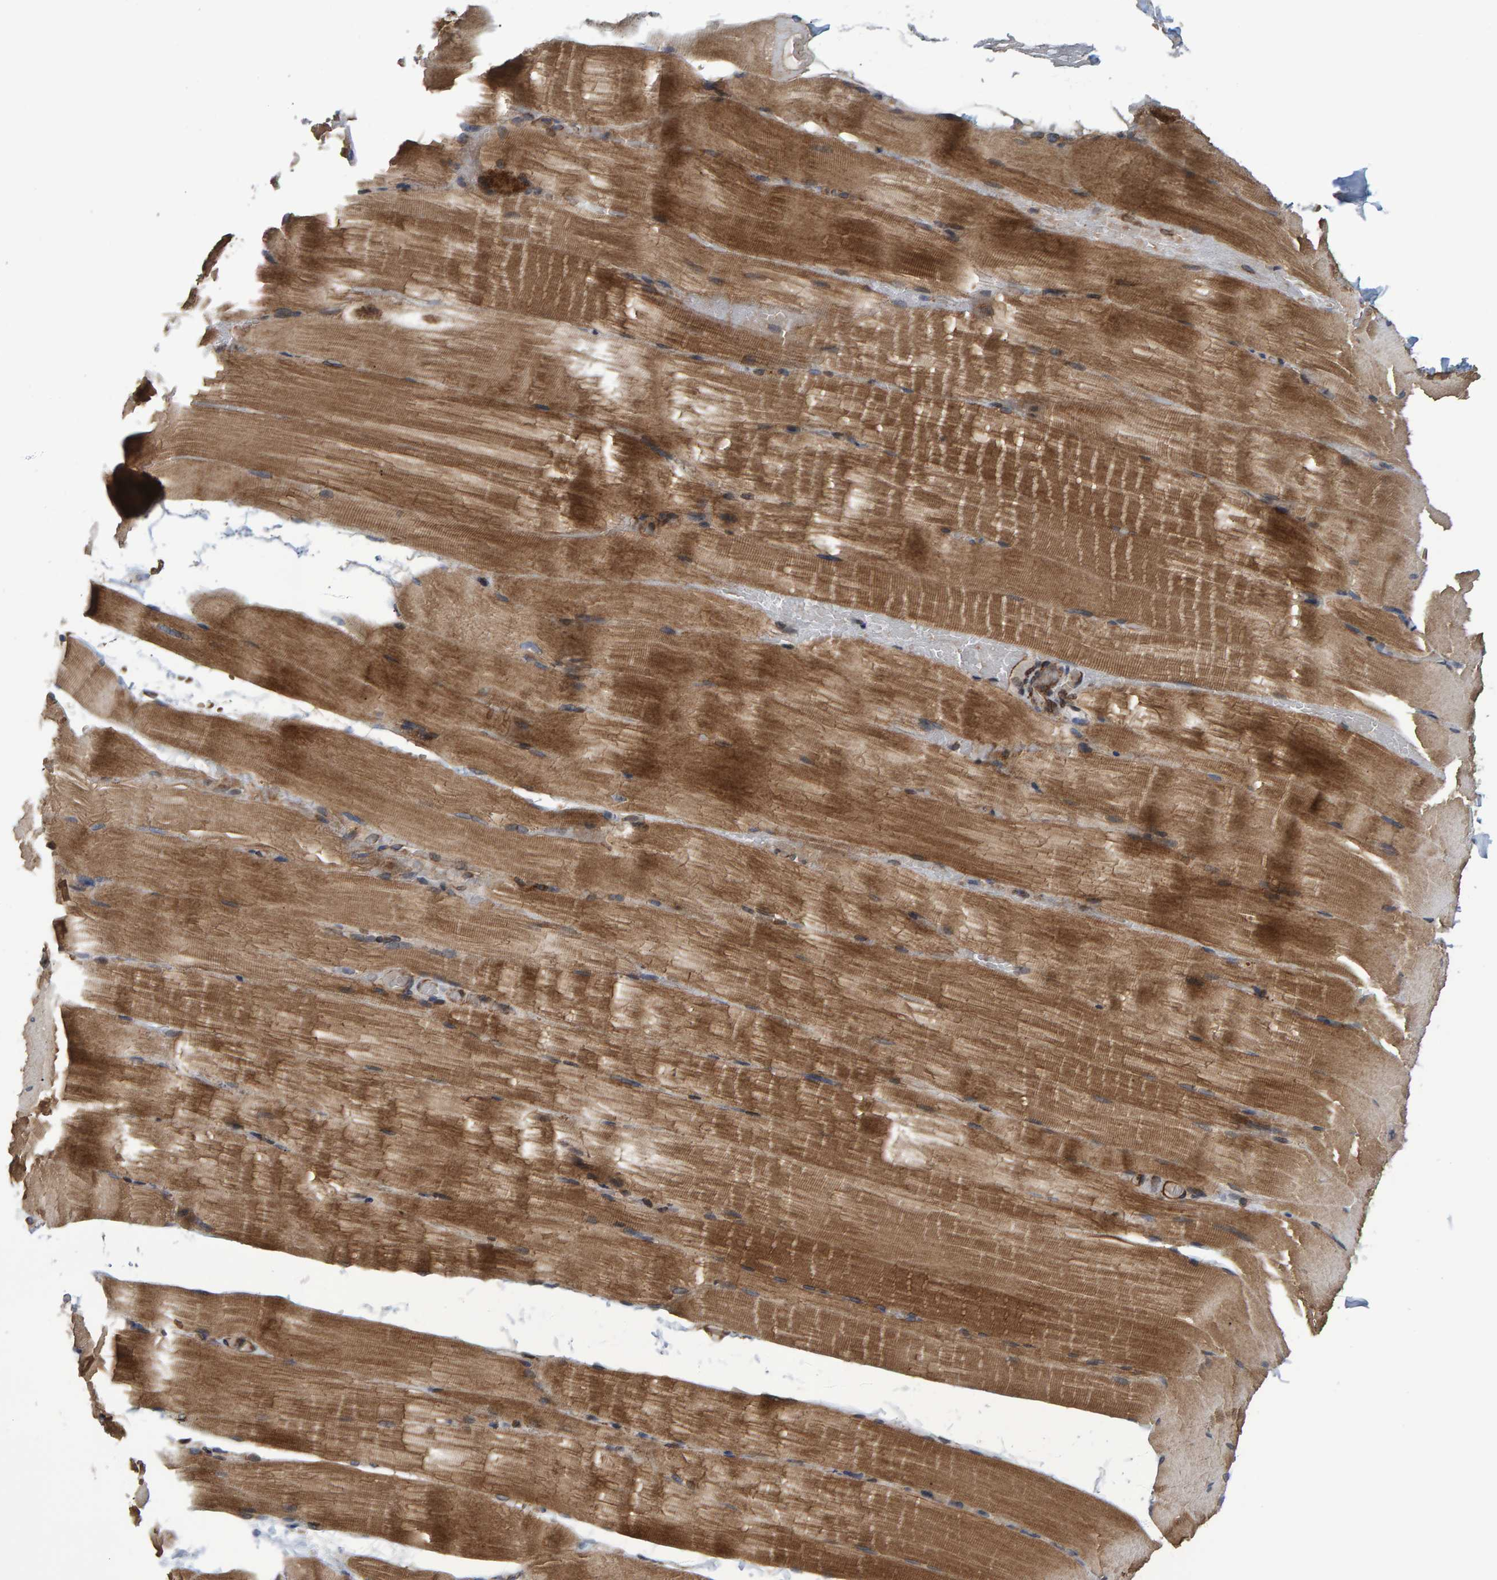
{"staining": {"intensity": "moderate", "quantity": ">75%", "location": "cytoplasmic/membranous"}, "tissue": "skeletal muscle", "cell_type": "Myocytes", "image_type": "normal", "snomed": [{"axis": "morphology", "description": "Normal tissue, NOS"}, {"axis": "topography", "description": "Skeletal muscle"}, {"axis": "topography", "description": "Parathyroid gland"}], "caption": "This histopathology image exhibits IHC staining of unremarkable human skeletal muscle, with medium moderate cytoplasmic/membranous positivity in about >75% of myocytes.", "gene": "ATP6V1H", "patient": {"sex": "female", "age": 37}}